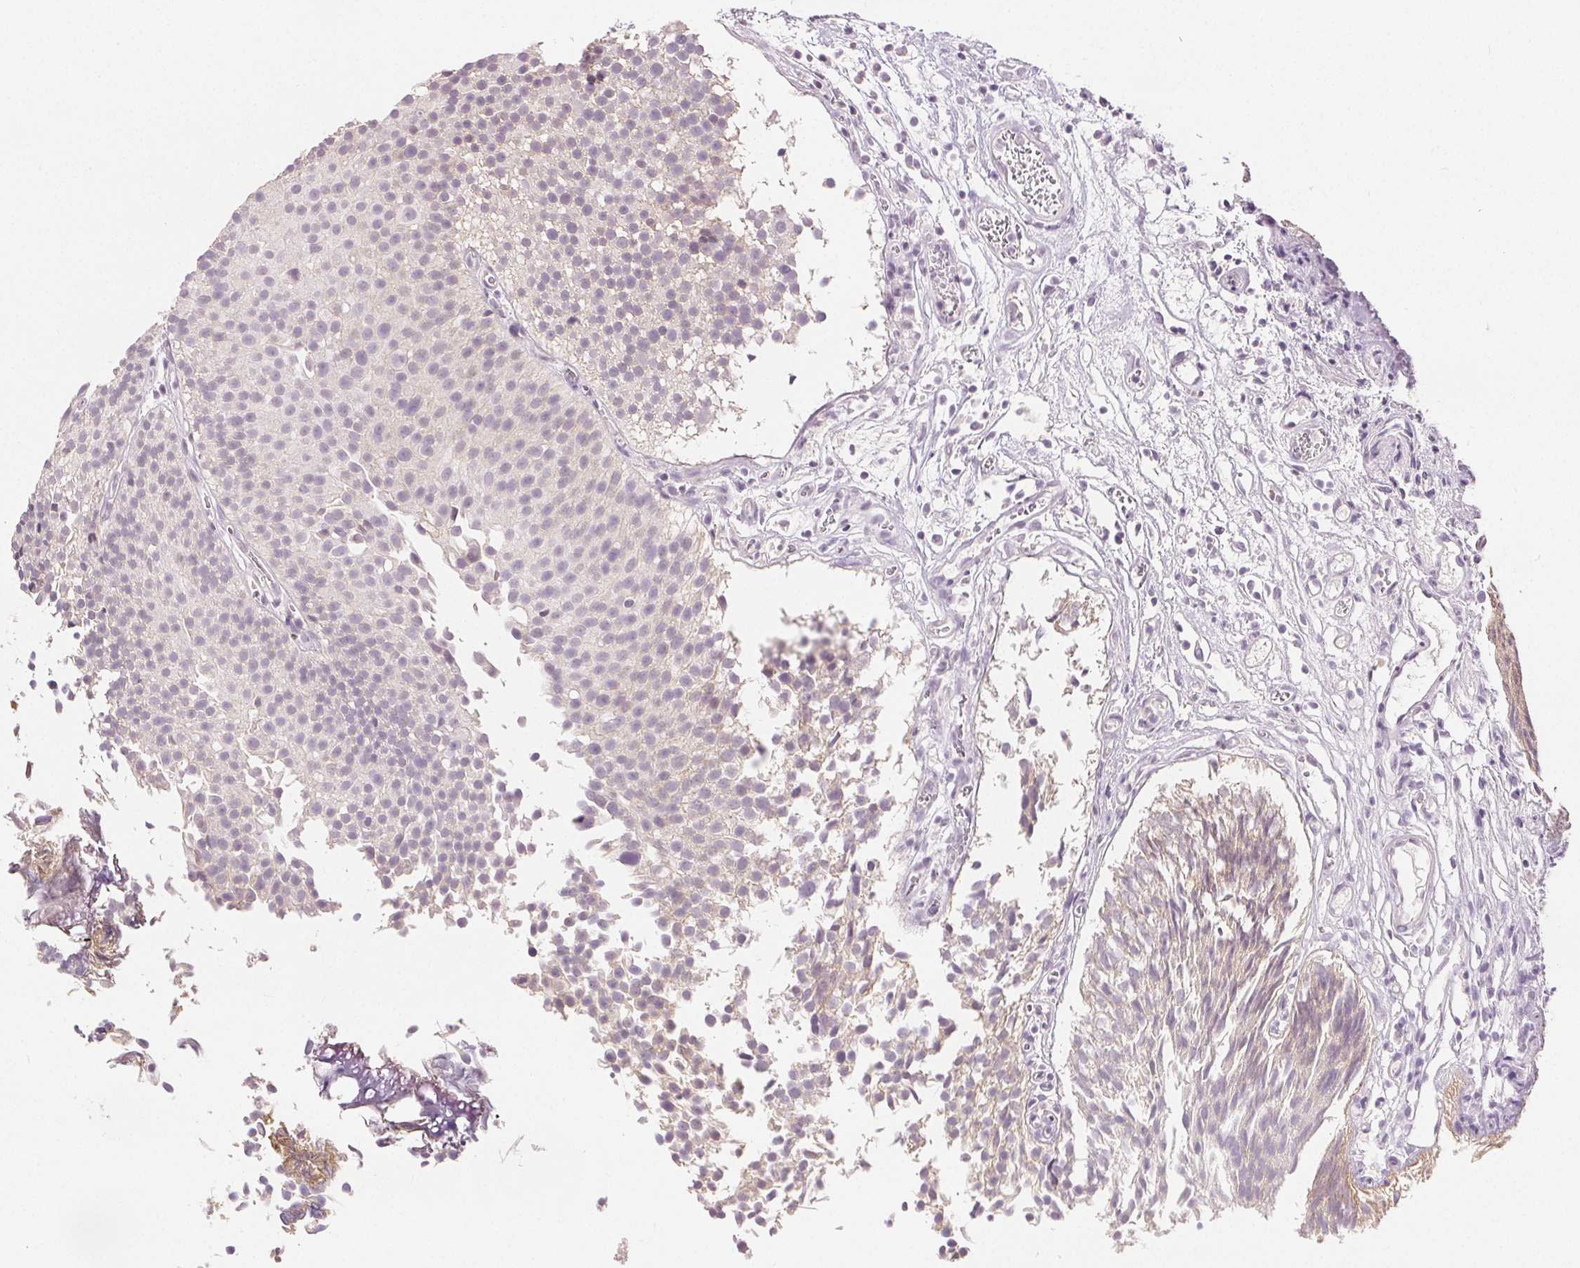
{"staining": {"intensity": "weak", "quantity": "<25%", "location": "cytoplasmic/membranous"}, "tissue": "urothelial cancer", "cell_type": "Tumor cells", "image_type": "cancer", "snomed": [{"axis": "morphology", "description": "Urothelial carcinoma, Low grade"}, {"axis": "topography", "description": "Urinary bladder"}], "caption": "A high-resolution image shows IHC staining of urothelial cancer, which demonstrates no significant expression in tumor cells. (DAB IHC, high magnification).", "gene": "CA12", "patient": {"sex": "male", "age": 80}}